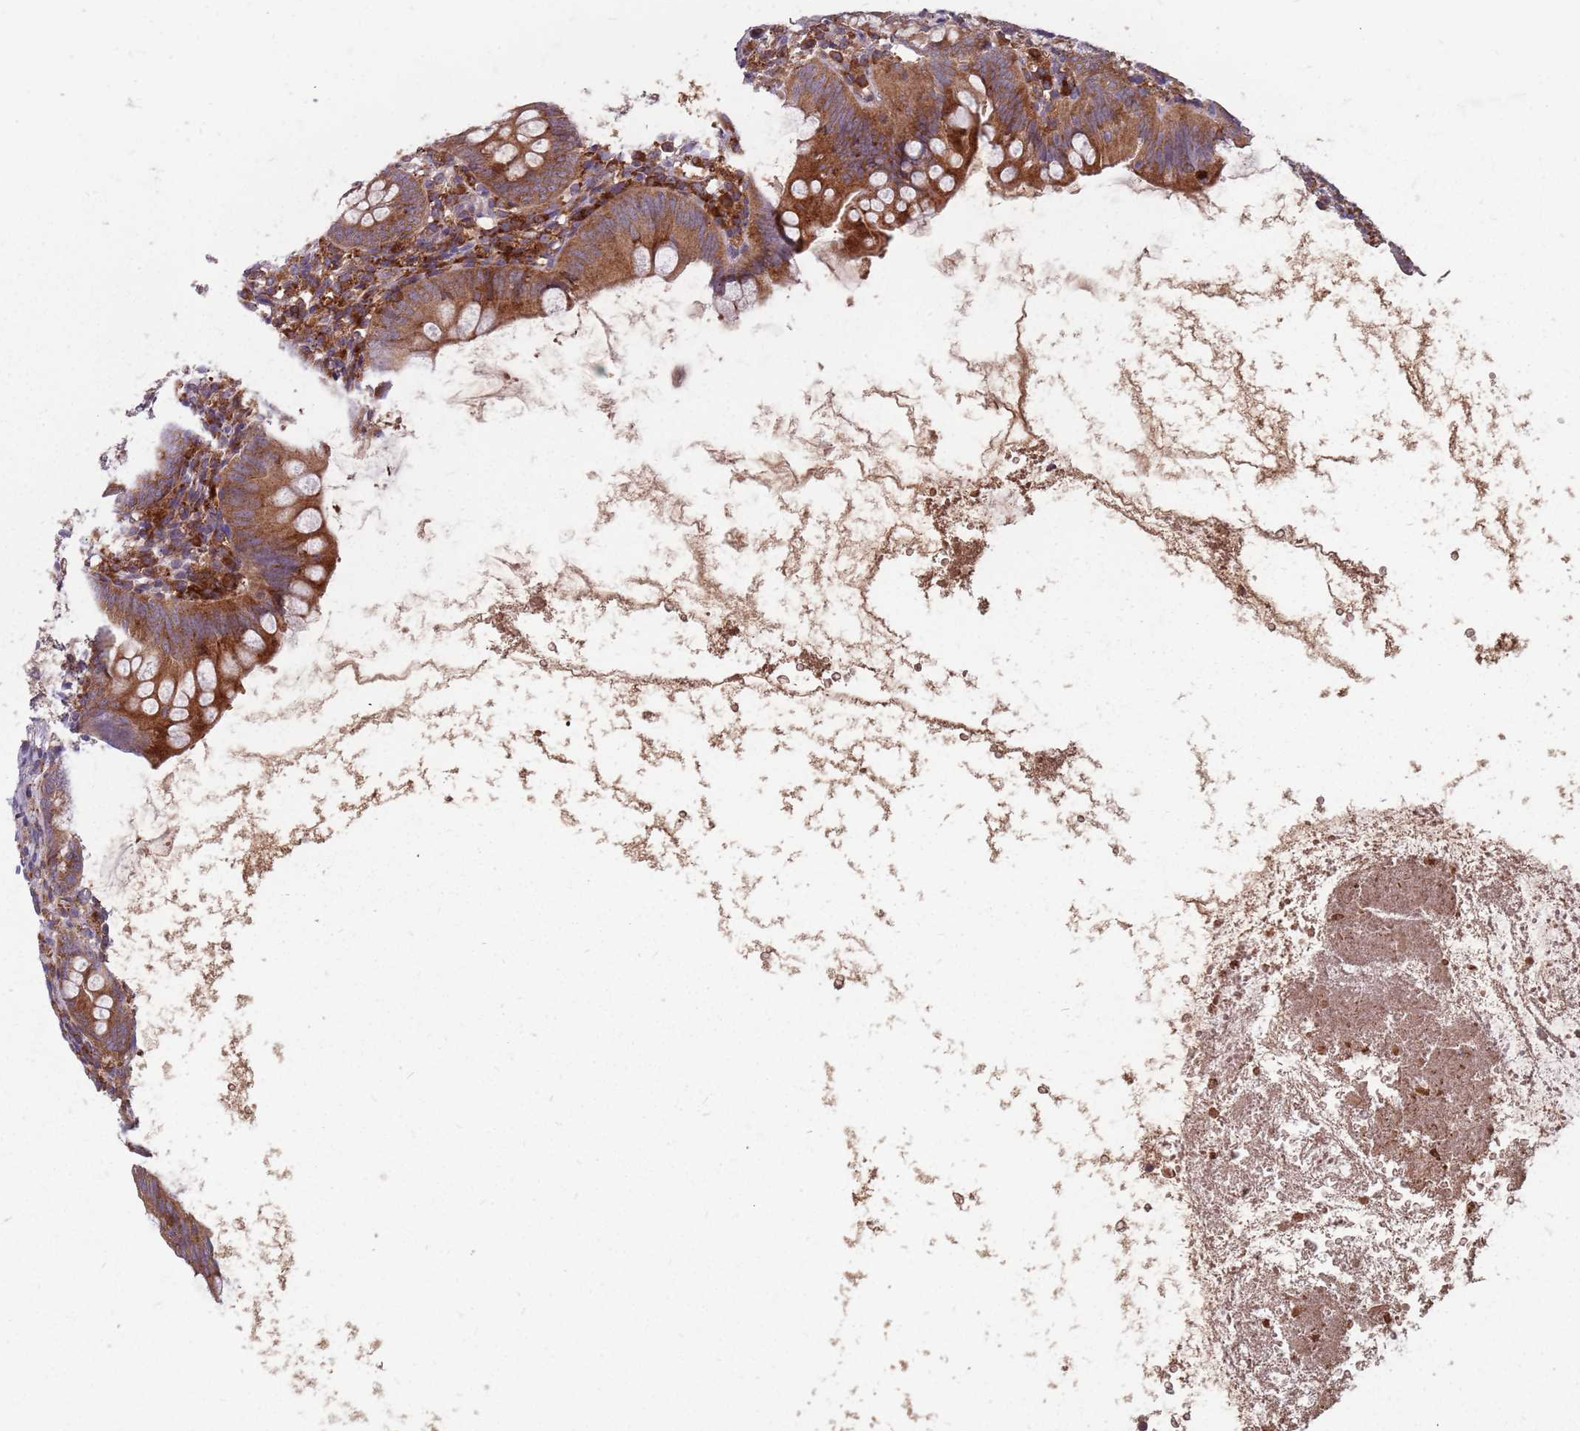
{"staining": {"intensity": "moderate", "quantity": ">75%", "location": "cytoplasmic/membranous"}, "tissue": "appendix", "cell_type": "Glandular cells", "image_type": "normal", "snomed": [{"axis": "morphology", "description": "Normal tissue, NOS"}, {"axis": "topography", "description": "Appendix"}], "caption": "The photomicrograph demonstrates a brown stain indicating the presence of a protein in the cytoplasmic/membranous of glandular cells in appendix. The protein is stained brown, and the nuclei are stained in blue (DAB (3,3'-diaminobenzidine) IHC with brightfield microscopy, high magnification).", "gene": "NME4", "patient": {"sex": "female", "age": 62}}